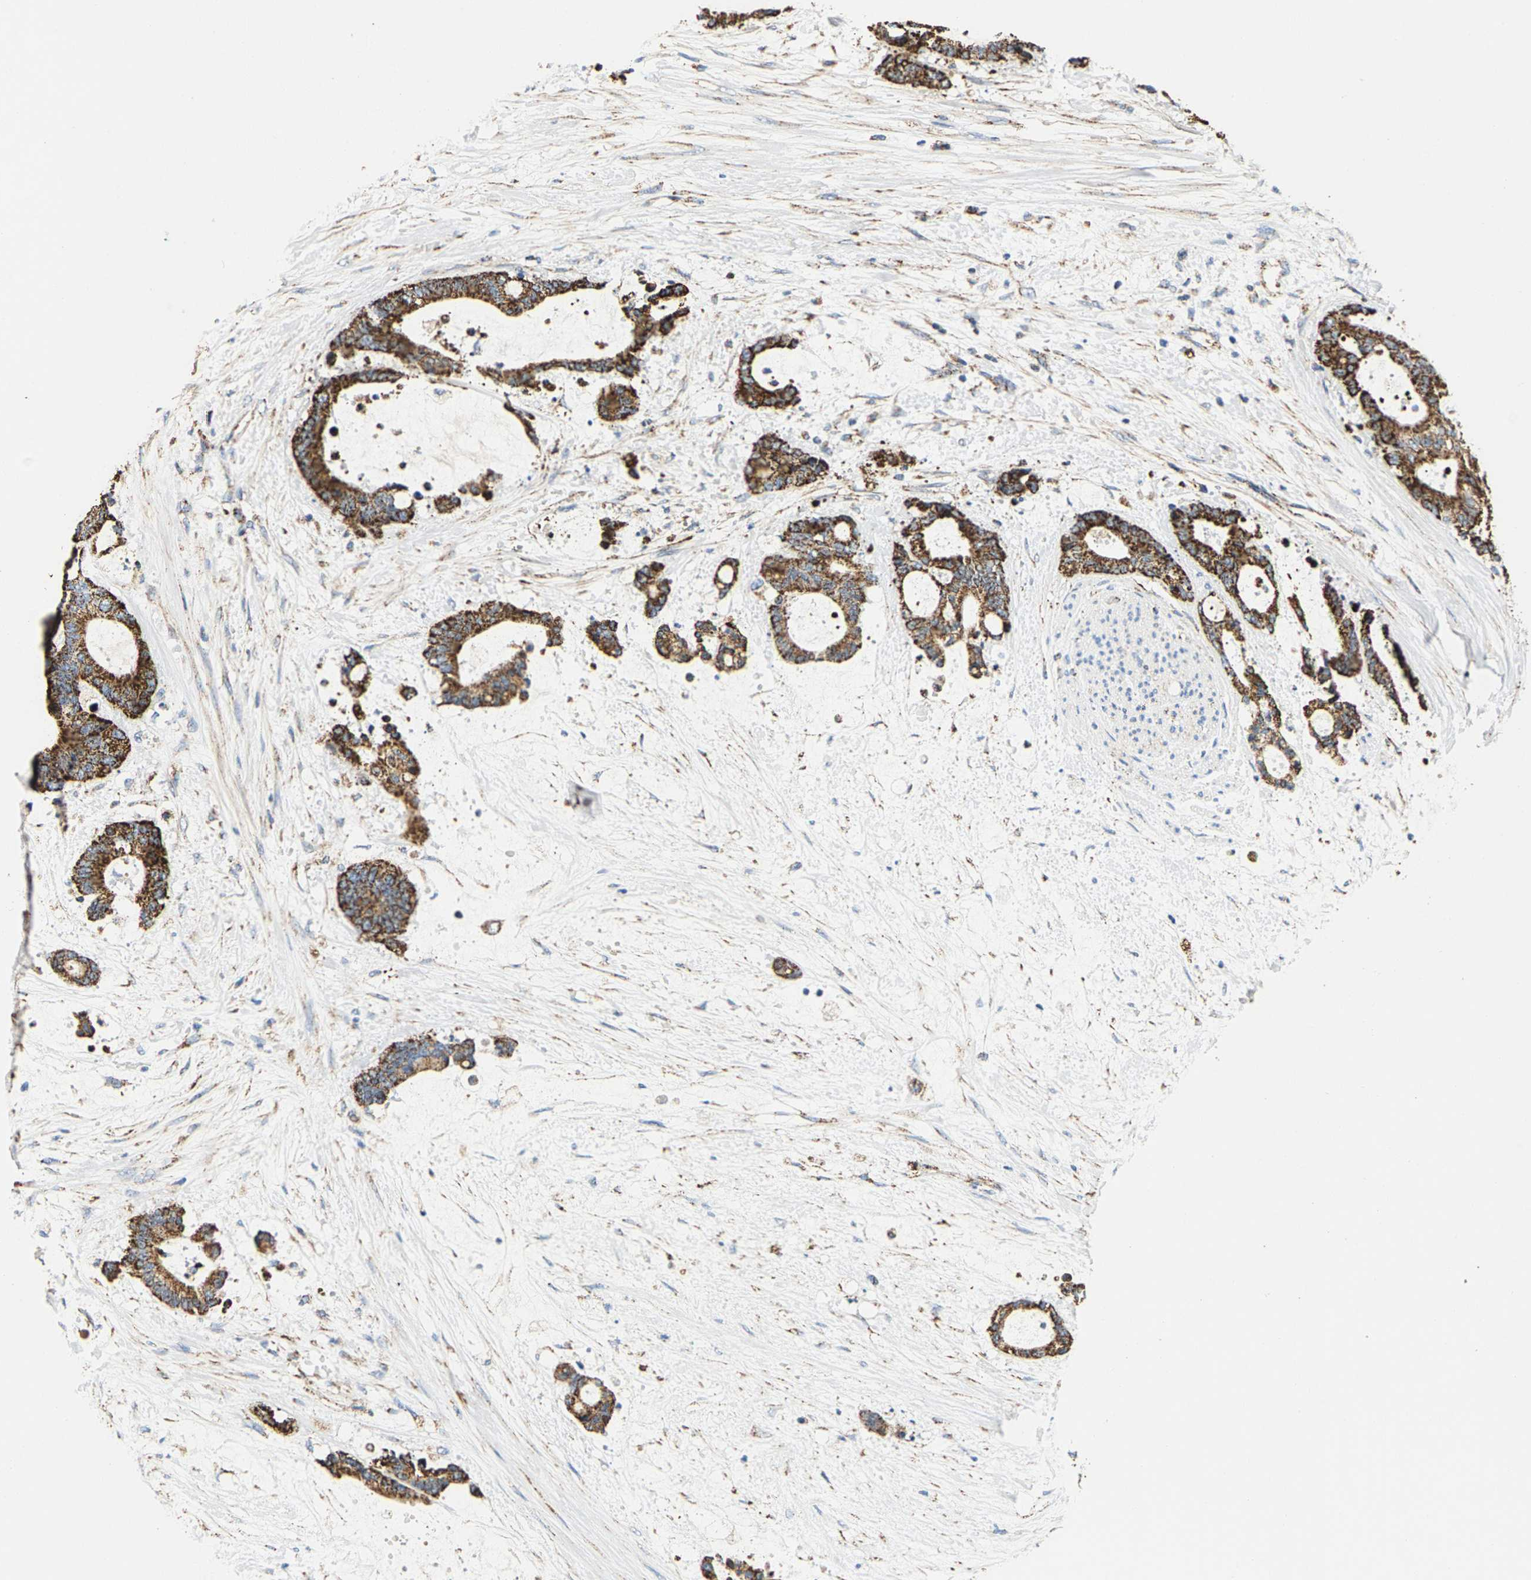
{"staining": {"intensity": "strong", "quantity": ">75%", "location": "cytoplasmic/membranous"}, "tissue": "liver cancer", "cell_type": "Tumor cells", "image_type": "cancer", "snomed": [{"axis": "morphology", "description": "Normal tissue, NOS"}, {"axis": "morphology", "description": "Cholangiocarcinoma"}, {"axis": "topography", "description": "Liver"}, {"axis": "topography", "description": "Peripheral nerve tissue"}], "caption": "Brown immunohistochemical staining in human liver cholangiocarcinoma shows strong cytoplasmic/membranous staining in about >75% of tumor cells.", "gene": "SHMT2", "patient": {"sex": "female", "age": 73}}